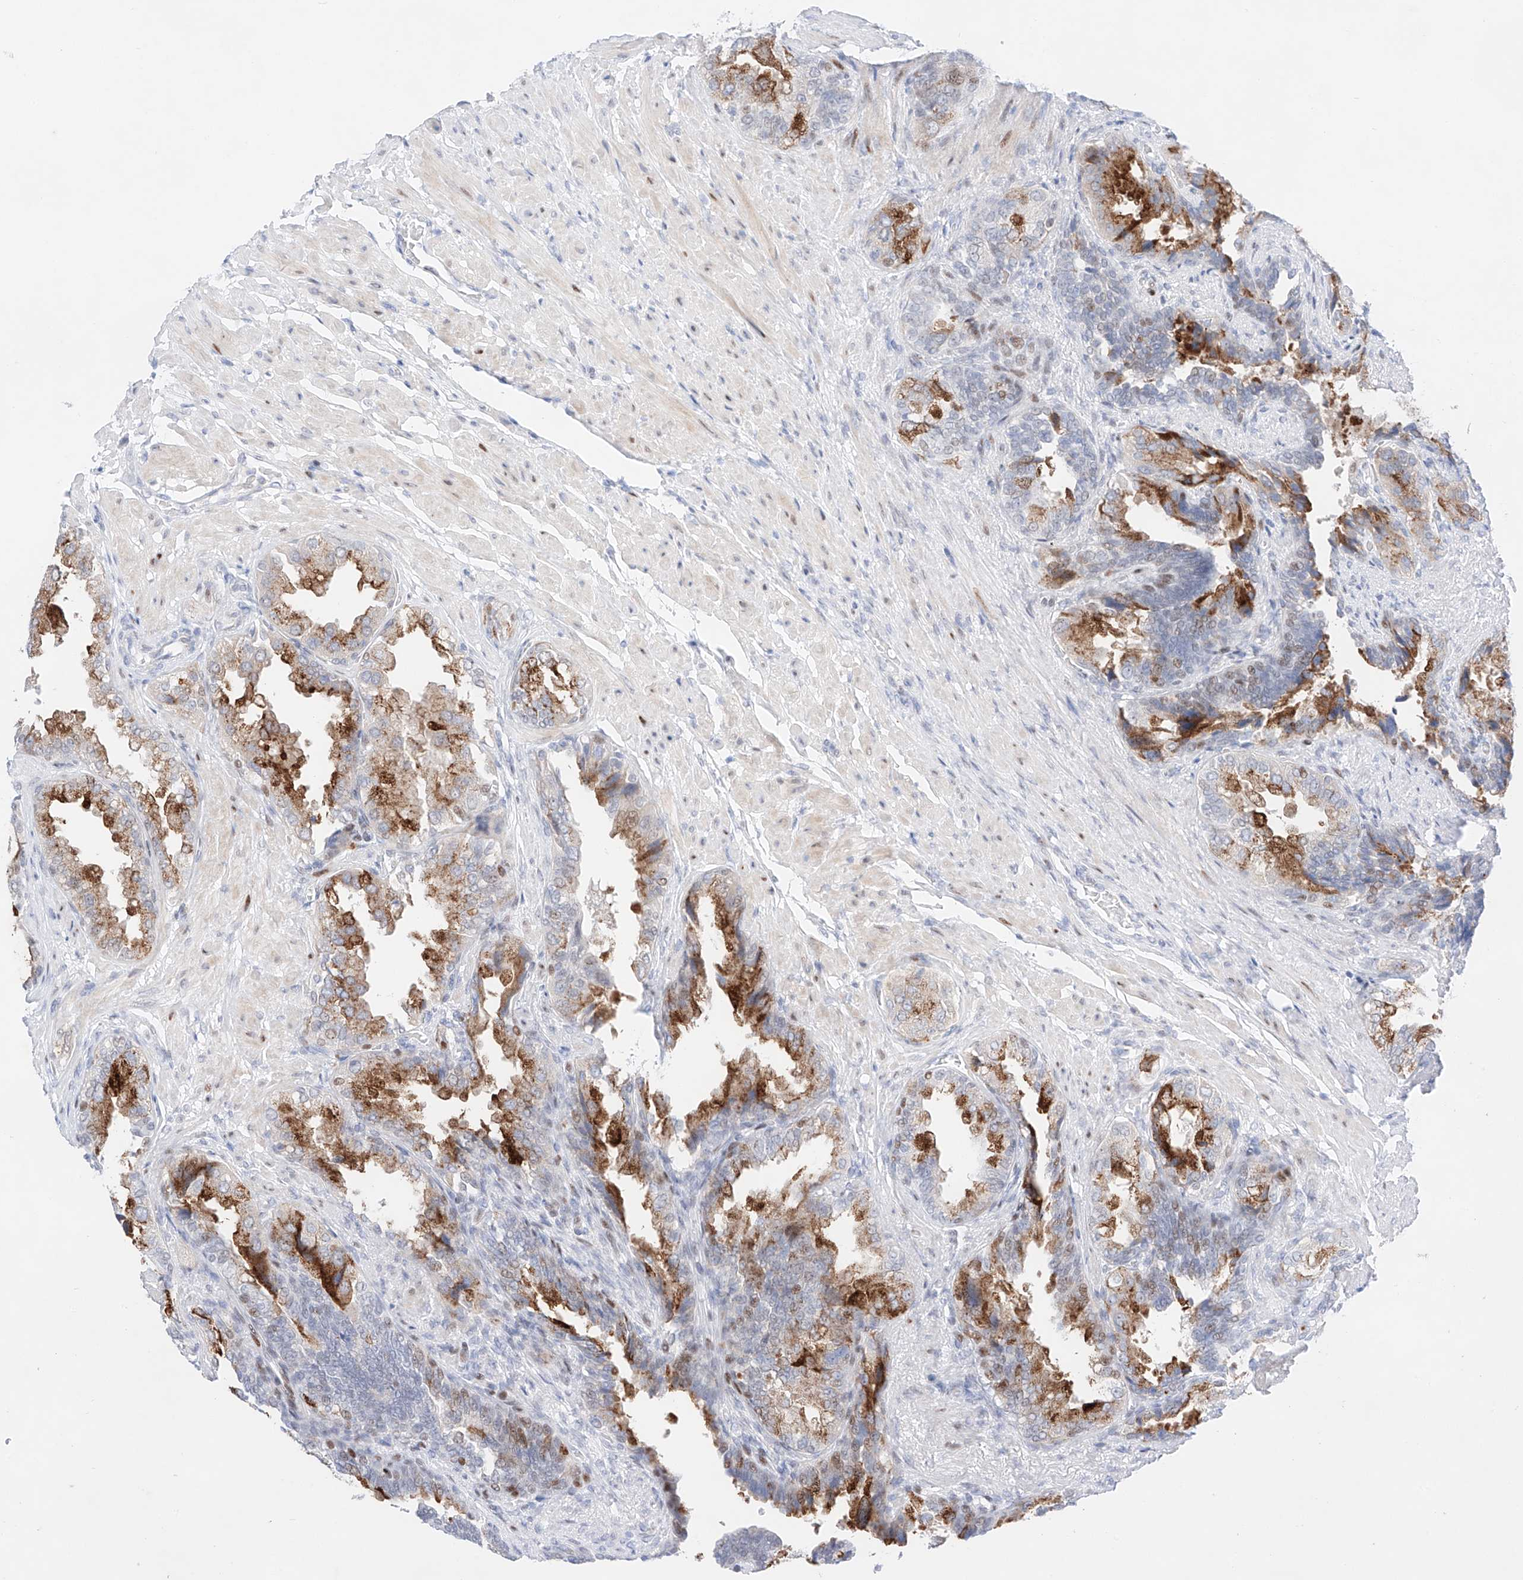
{"staining": {"intensity": "moderate", "quantity": "25%-75%", "location": "cytoplasmic/membranous,nuclear"}, "tissue": "seminal vesicle", "cell_type": "Glandular cells", "image_type": "normal", "snomed": [{"axis": "morphology", "description": "Normal tissue, NOS"}, {"axis": "topography", "description": "Seminal veicle"}, {"axis": "topography", "description": "Peripheral nerve tissue"}], "caption": "A micrograph showing moderate cytoplasmic/membranous,nuclear positivity in approximately 25%-75% of glandular cells in benign seminal vesicle, as visualized by brown immunohistochemical staining.", "gene": "NT5C3B", "patient": {"sex": "male", "age": 63}}